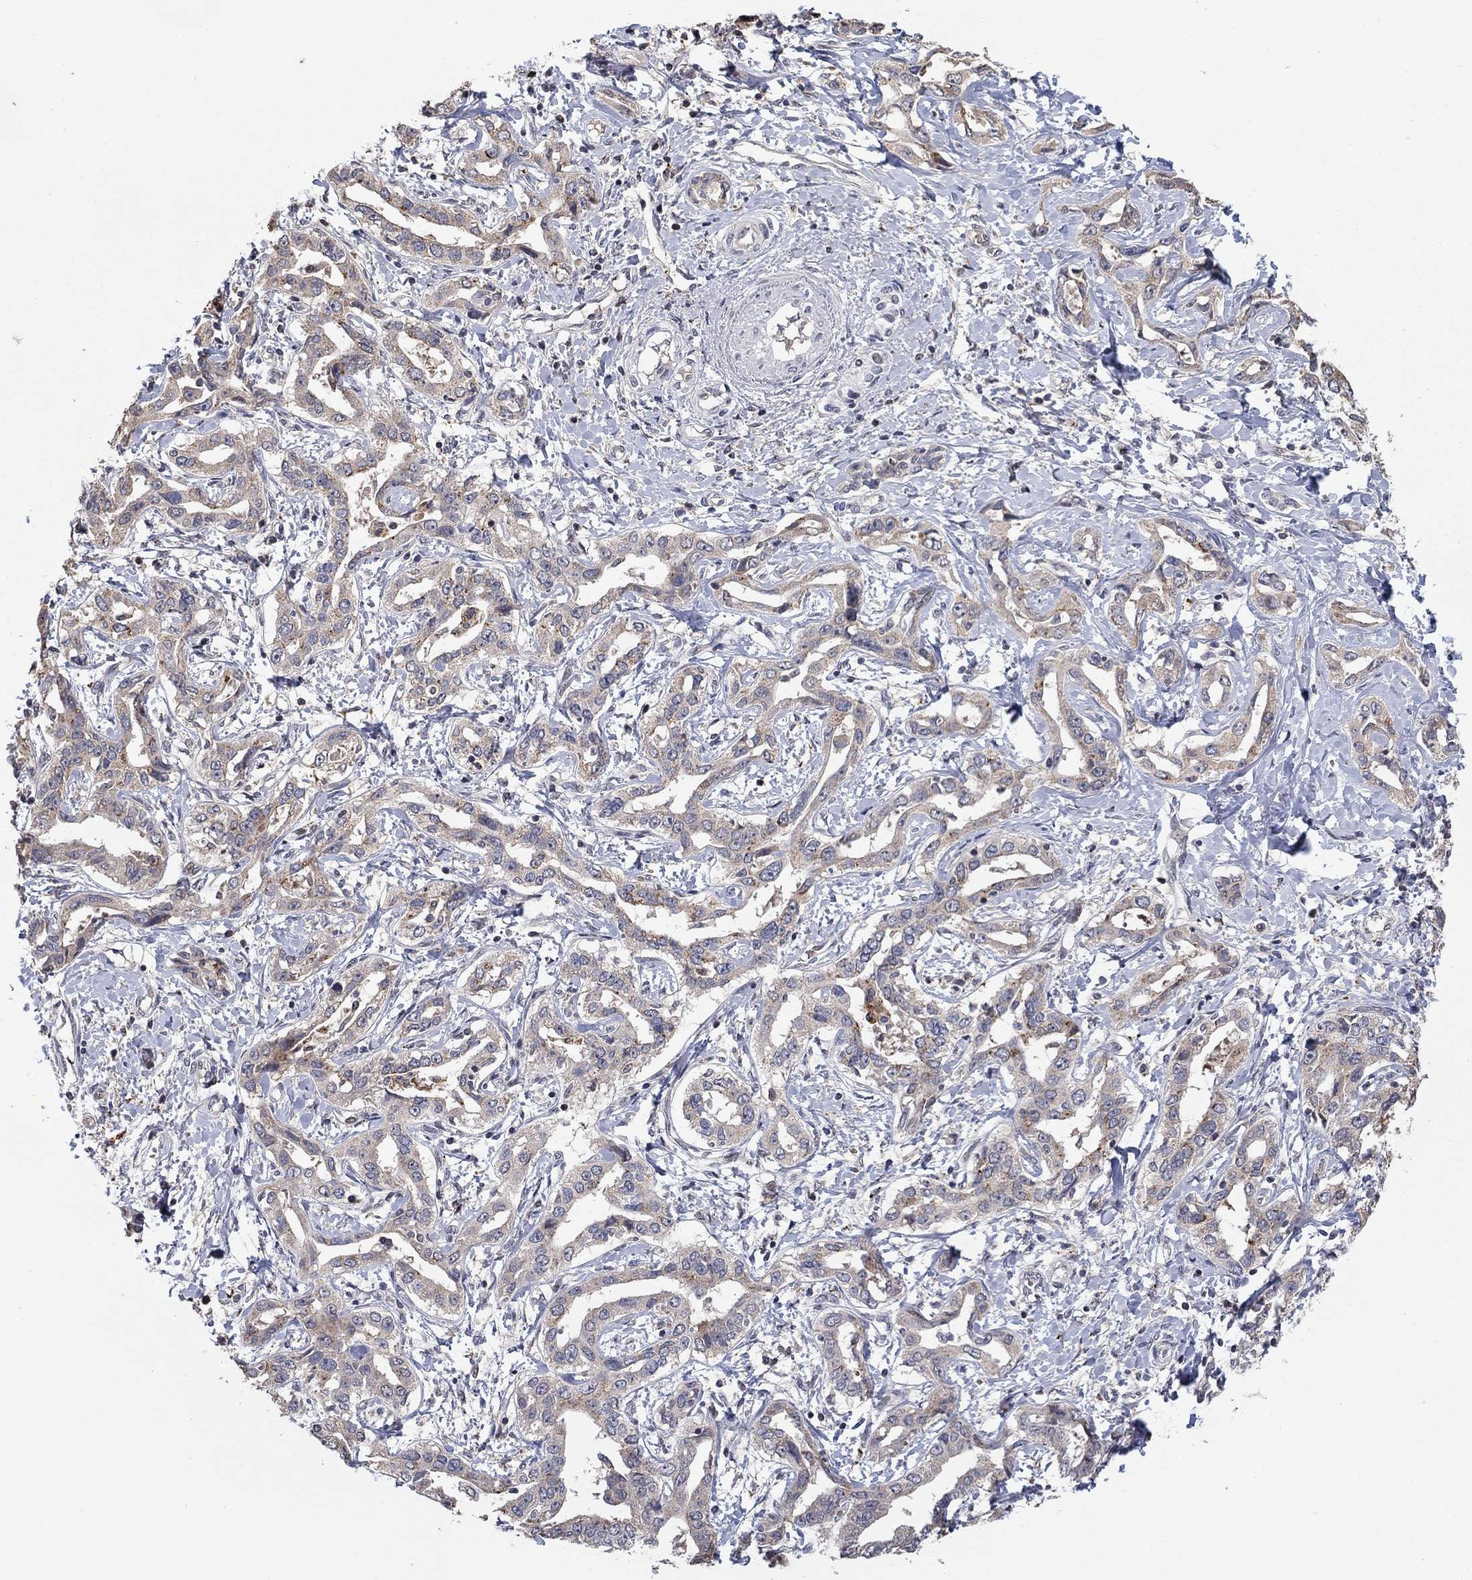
{"staining": {"intensity": "negative", "quantity": "none", "location": "none"}, "tissue": "liver cancer", "cell_type": "Tumor cells", "image_type": "cancer", "snomed": [{"axis": "morphology", "description": "Cholangiocarcinoma"}, {"axis": "topography", "description": "Liver"}], "caption": "Liver cancer (cholangiocarcinoma) stained for a protein using IHC demonstrates no expression tumor cells.", "gene": "LPCAT4", "patient": {"sex": "male", "age": 59}}